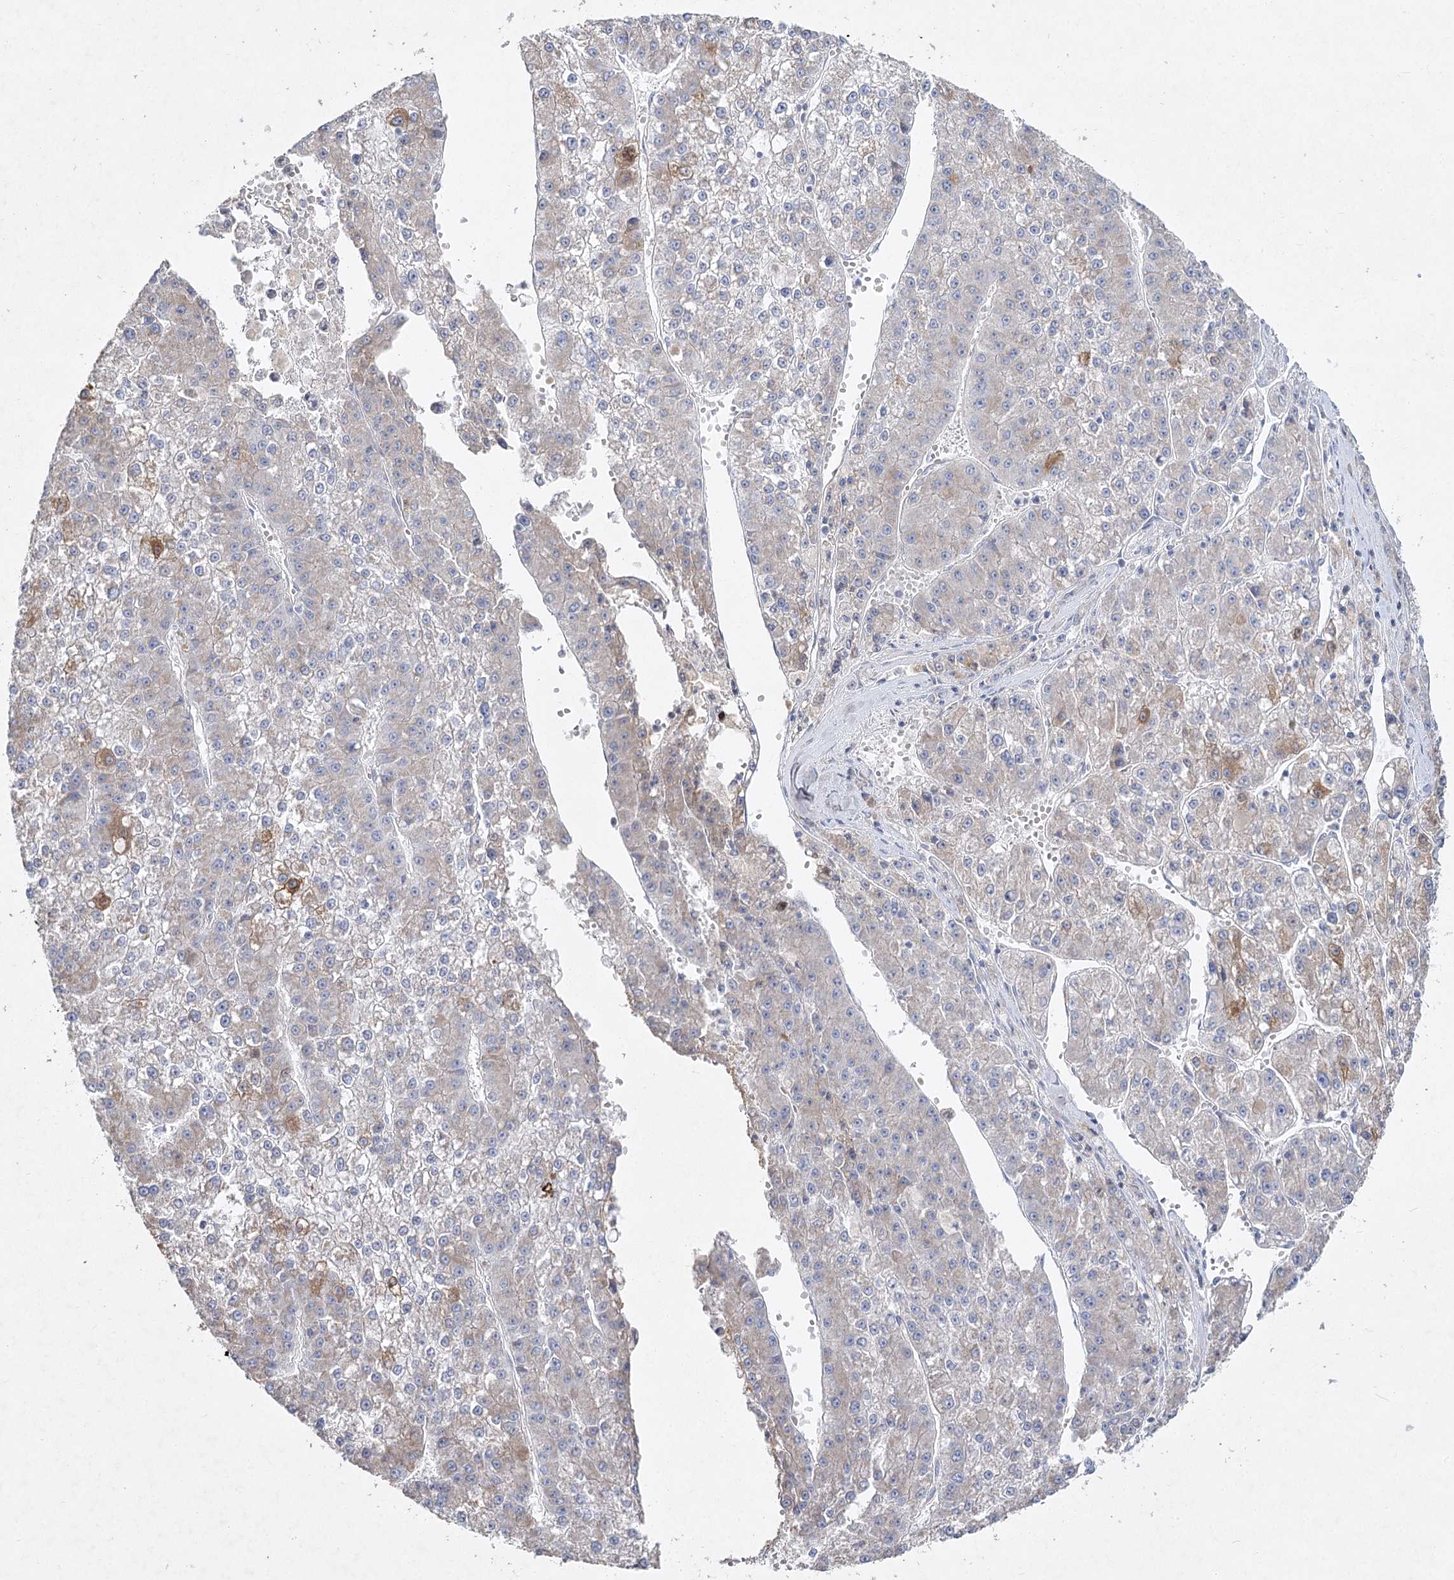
{"staining": {"intensity": "moderate", "quantity": "<25%", "location": "cytoplasmic/membranous"}, "tissue": "liver cancer", "cell_type": "Tumor cells", "image_type": "cancer", "snomed": [{"axis": "morphology", "description": "Carcinoma, Hepatocellular, NOS"}, {"axis": "topography", "description": "Liver"}], "caption": "Hepatocellular carcinoma (liver) stained for a protein (brown) exhibits moderate cytoplasmic/membranous positive expression in approximately <25% of tumor cells.", "gene": "TMEM187", "patient": {"sex": "female", "age": 73}}